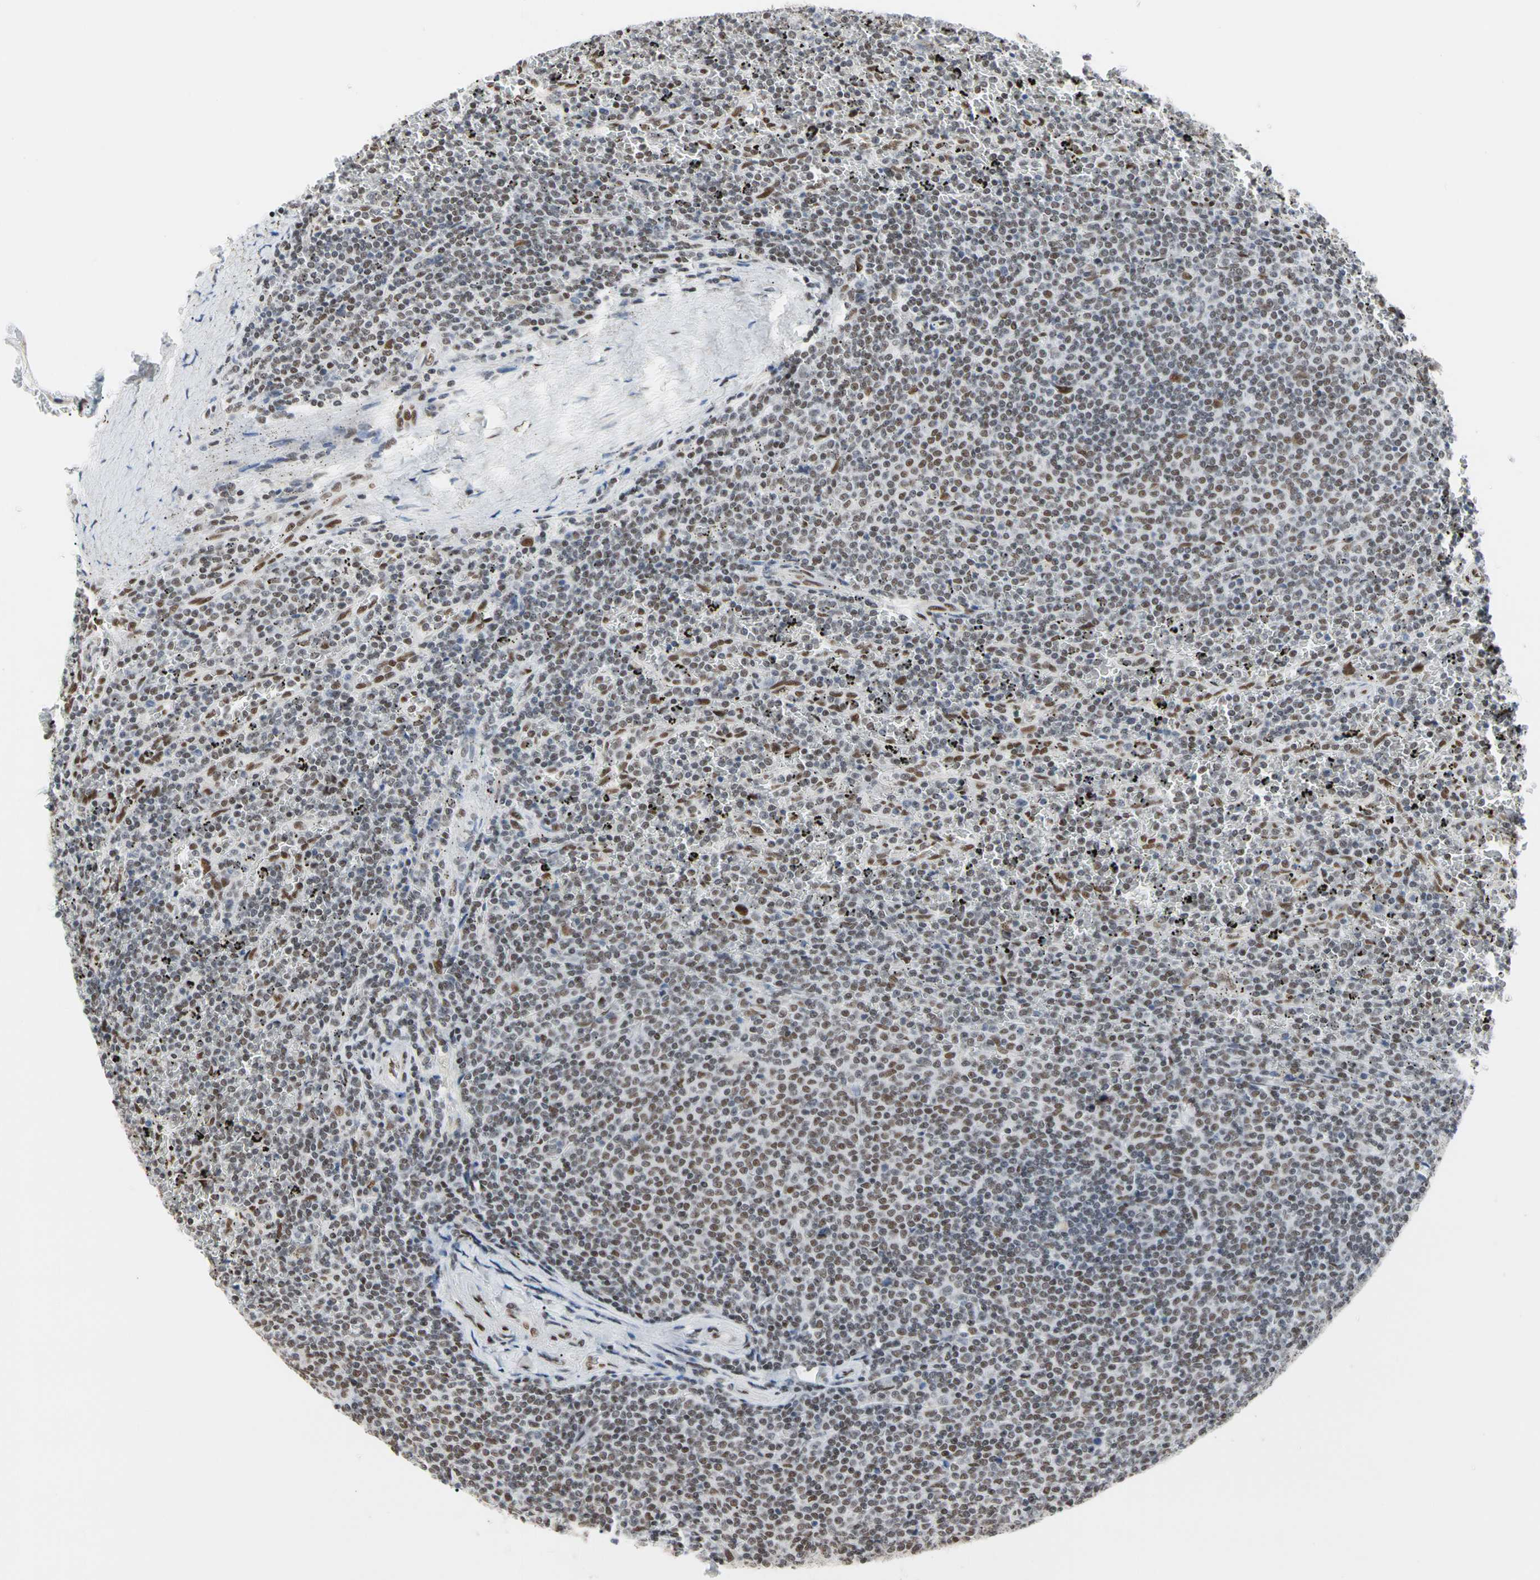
{"staining": {"intensity": "moderate", "quantity": "25%-75%", "location": "nuclear"}, "tissue": "lymphoma", "cell_type": "Tumor cells", "image_type": "cancer", "snomed": [{"axis": "morphology", "description": "Malignant lymphoma, non-Hodgkin's type, Low grade"}, {"axis": "topography", "description": "Spleen"}], "caption": "The immunohistochemical stain labels moderate nuclear staining in tumor cells of lymphoma tissue. The protein of interest is shown in brown color, while the nuclei are stained blue.", "gene": "FAM98B", "patient": {"sex": "female", "age": 77}}